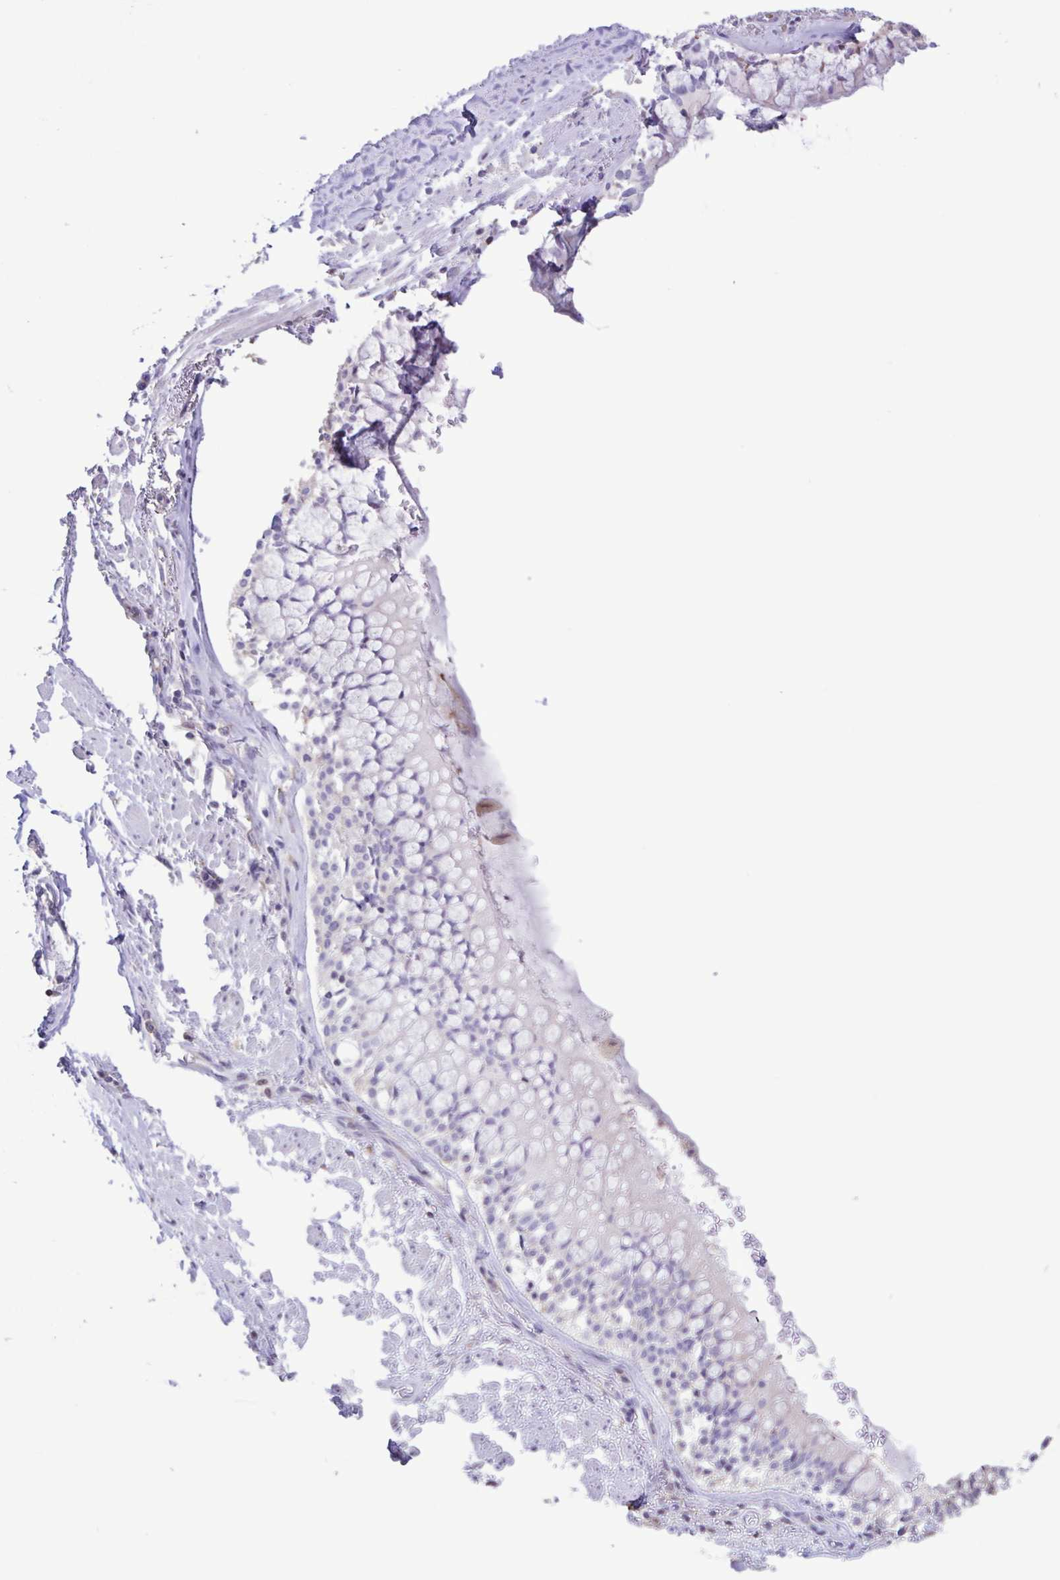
{"staining": {"intensity": "negative", "quantity": "none", "location": "none"}, "tissue": "adipose tissue", "cell_type": "Adipocytes", "image_type": "normal", "snomed": [{"axis": "morphology", "description": "Normal tissue, NOS"}, {"axis": "topography", "description": "Cartilage tissue"}, {"axis": "topography", "description": "Bronchus"}], "caption": "Protein analysis of benign adipose tissue demonstrates no significant positivity in adipocytes.", "gene": "CYP17A1", "patient": {"sex": "male", "age": 64}}